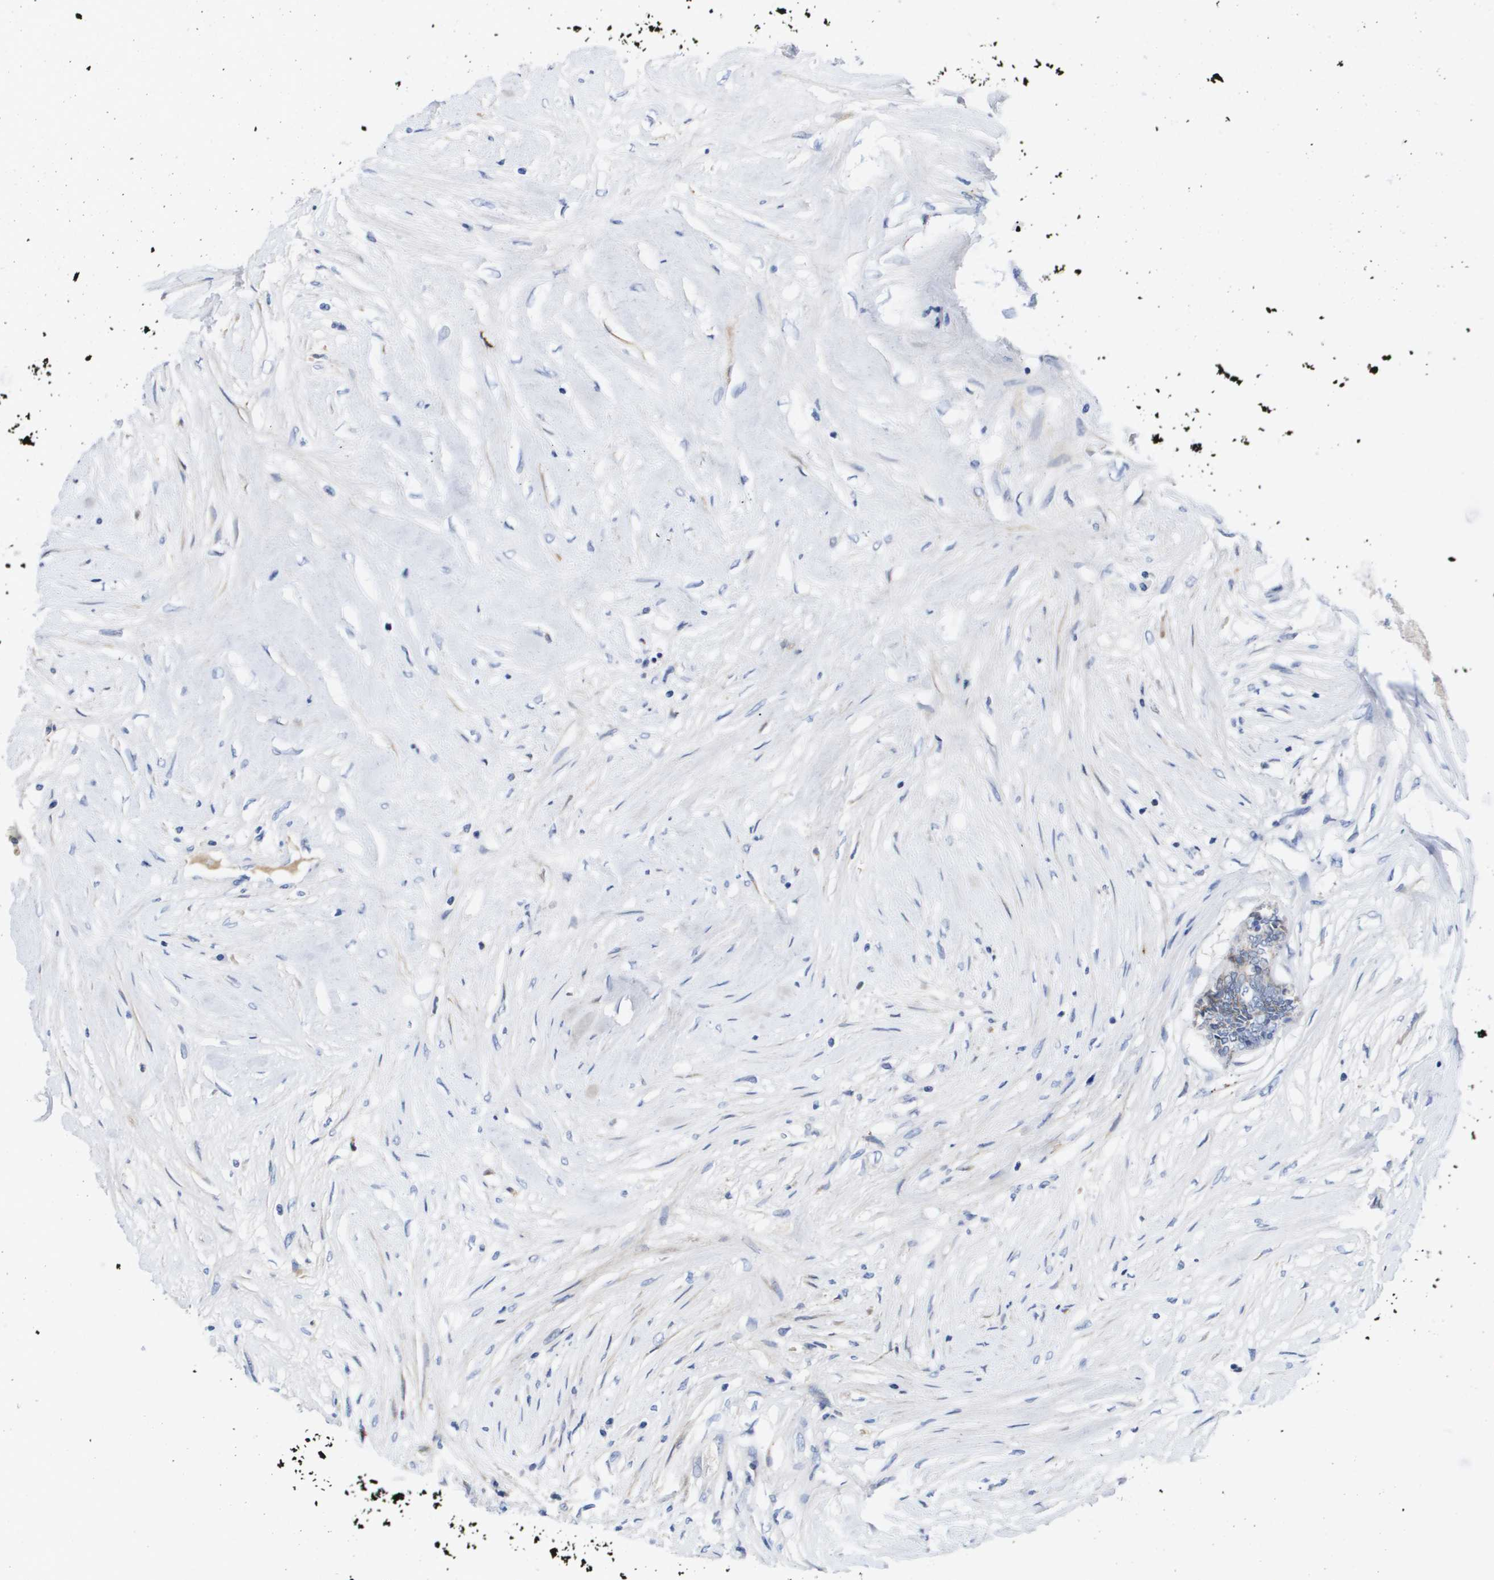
{"staining": {"intensity": "weak", "quantity": "<25%", "location": "cytoplasmic/membranous"}, "tissue": "colorectal cancer", "cell_type": "Tumor cells", "image_type": "cancer", "snomed": [{"axis": "morphology", "description": "Adenocarcinoma, NOS"}, {"axis": "topography", "description": "Rectum"}], "caption": "Immunohistochemistry histopathology image of neoplastic tissue: human adenocarcinoma (colorectal) stained with DAB (3,3'-diaminobenzidine) shows no significant protein expression in tumor cells.", "gene": "SERPINC1", "patient": {"sex": "male", "age": 63}}